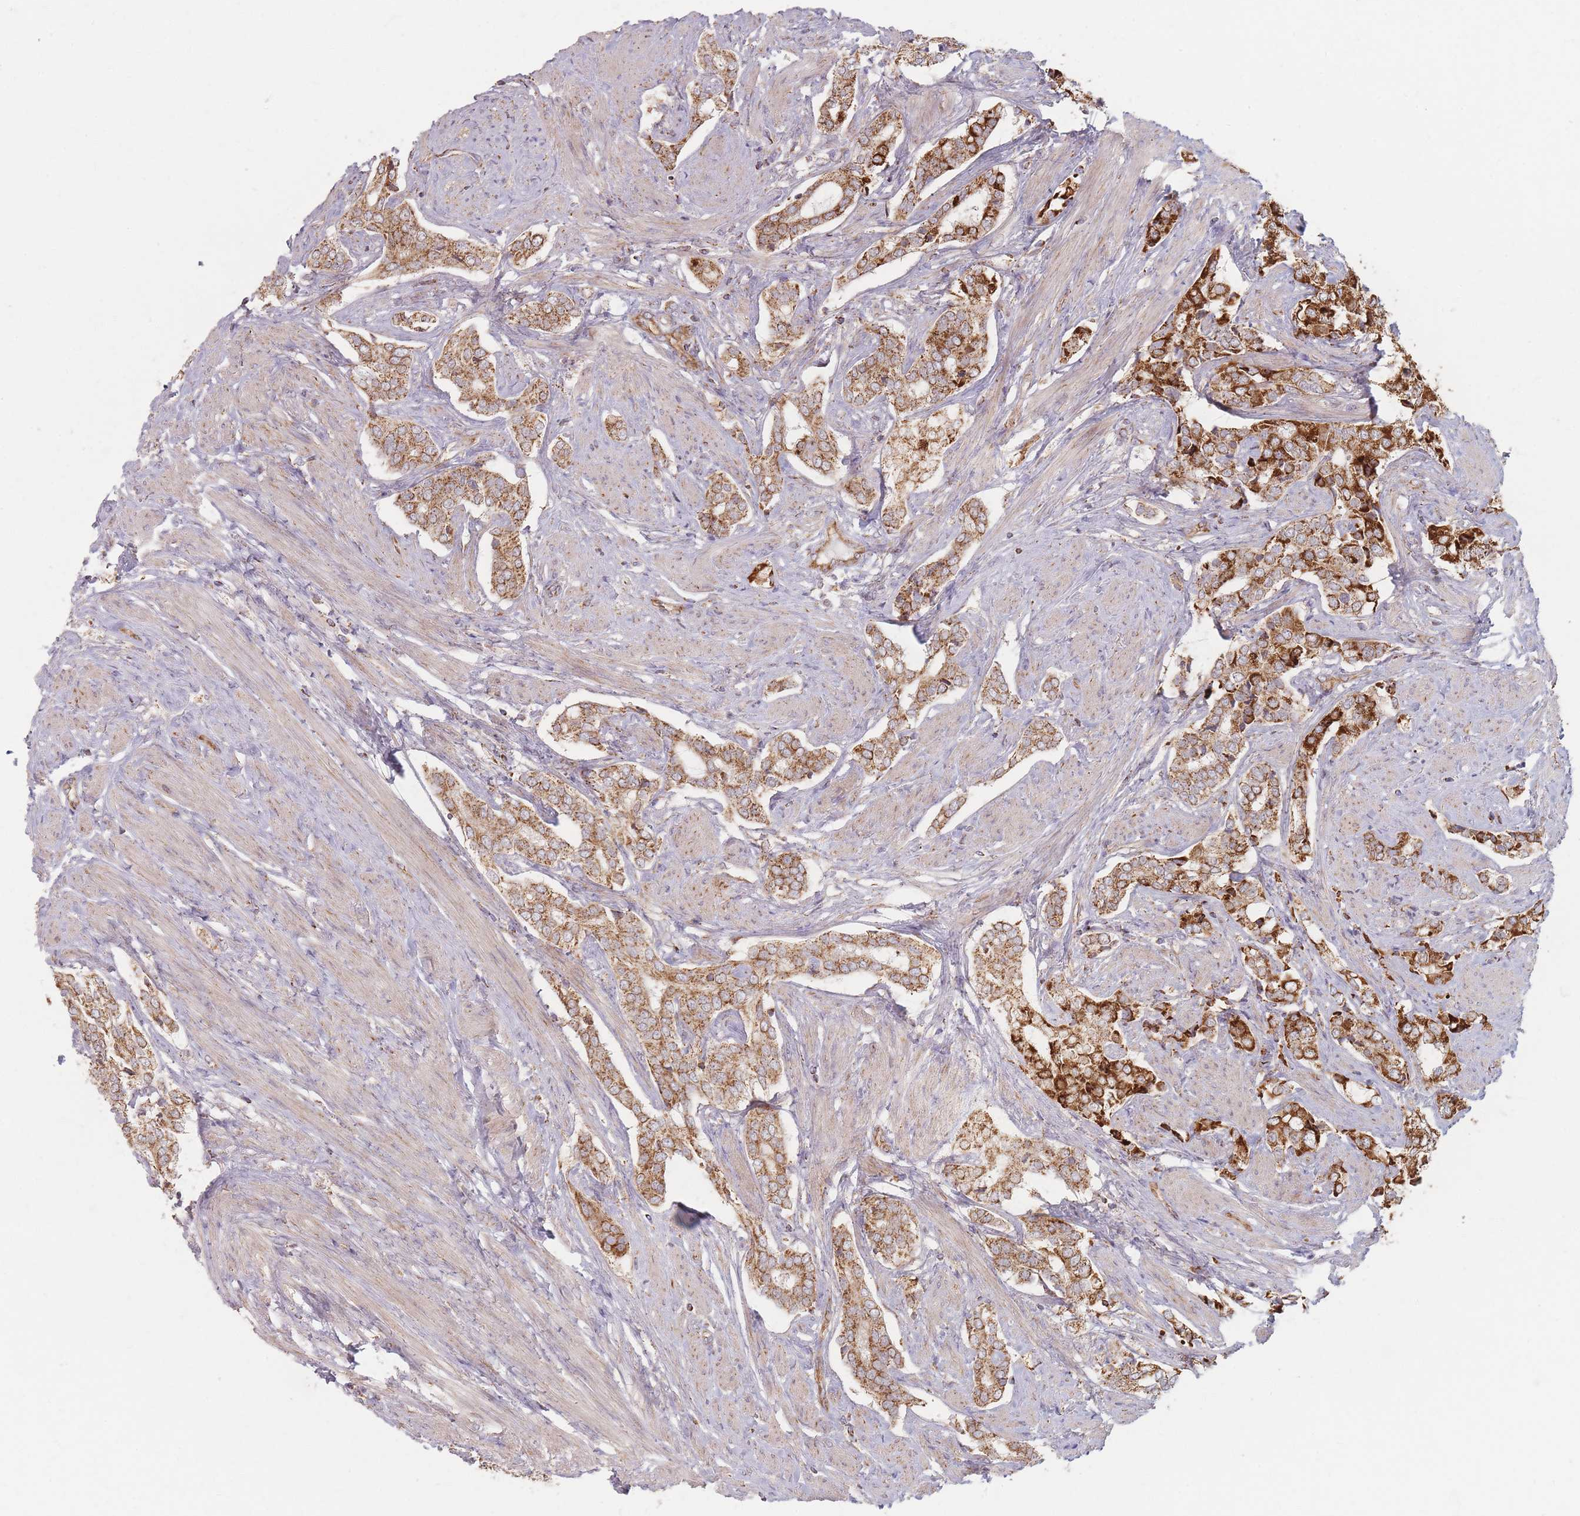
{"staining": {"intensity": "strong", "quantity": ">75%", "location": "cytoplasmic/membranous"}, "tissue": "prostate cancer", "cell_type": "Tumor cells", "image_type": "cancer", "snomed": [{"axis": "morphology", "description": "Adenocarcinoma, High grade"}, {"axis": "topography", "description": "Prostate"}], "caption": "IHC of prostate high-grade adenocarcinoma reveals high levels of strong cytoplasmic/membranous staining in about >75% of tumor cells.", "gene": "ESRP2", "patient": {"sex": "male", "age": 71}}